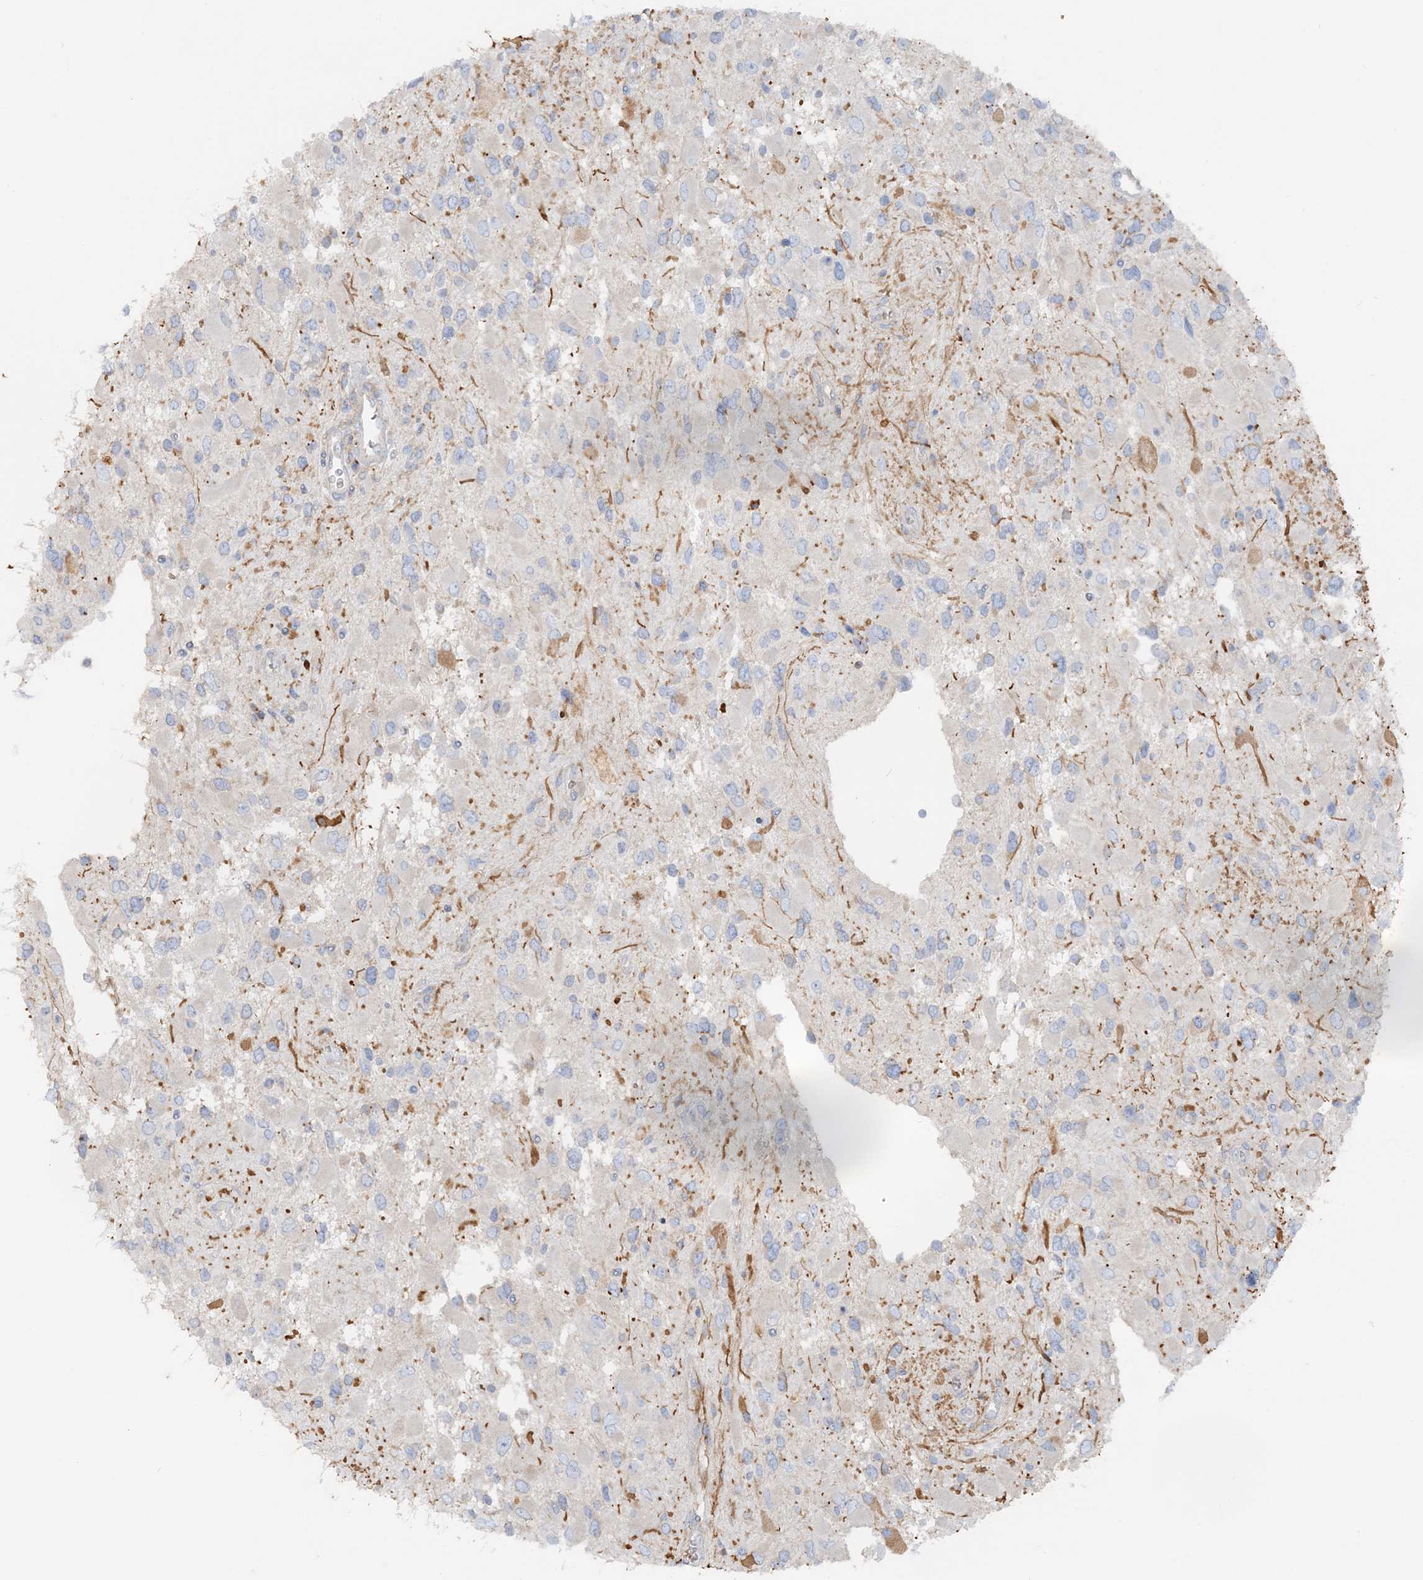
{"staining": {"intensity": "negative", "quantity": "none", "location": "none"}, "tissue": "glioma", "cell_type": "Tumor cells", "image_type": "cancer", "snomed": [{"axis": "morphology", "description": "Glioma, malignant, High grade"}, {"axis": "topography", "description": "Brain"}], "caption": "Human malignant high-grade glioma stained for a protein using immunohistochemistry (IHC) reveals no staining in tumor cells.", "gene": "TBC1D5", "patient": {"sex": "male", "age": 53}}